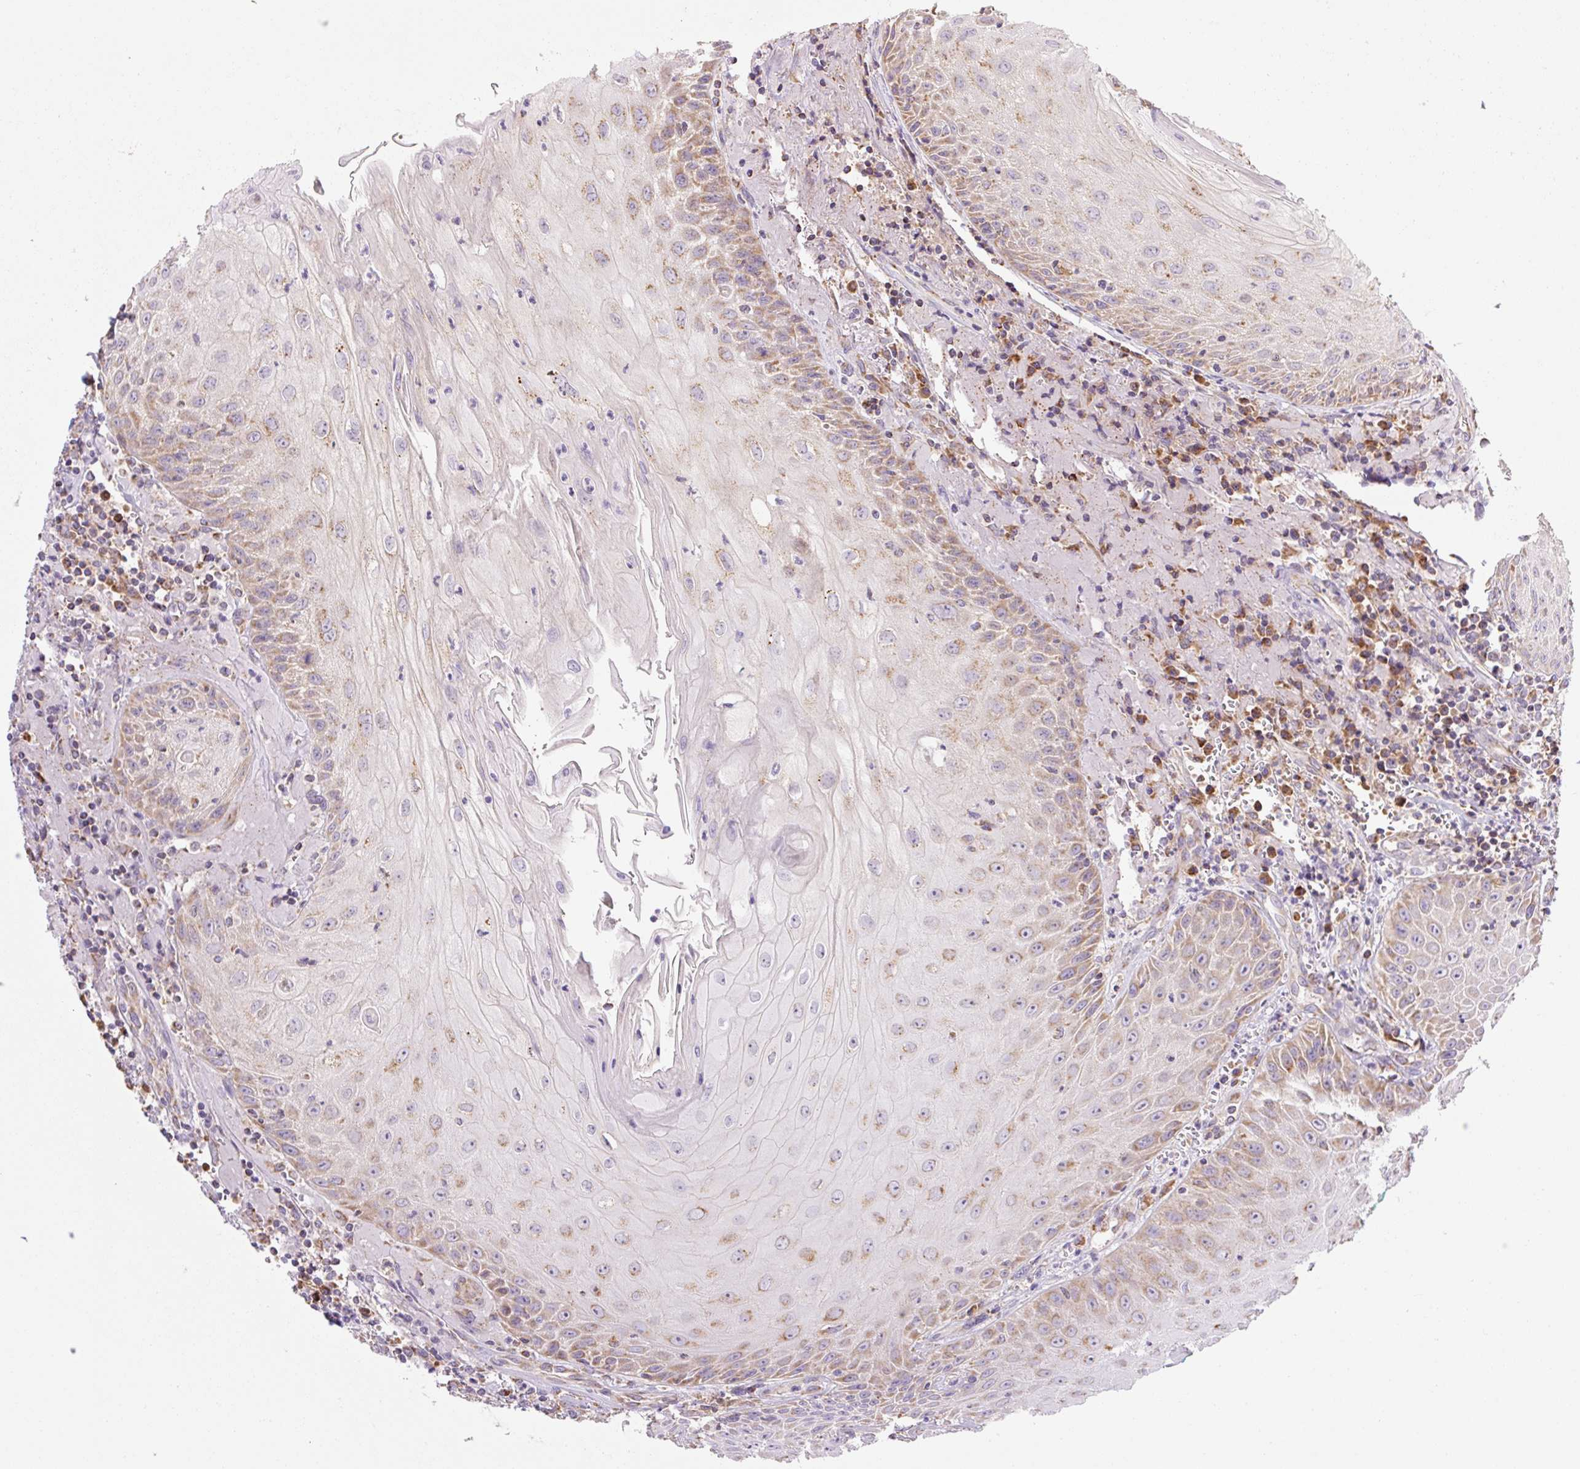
{"staining": {"intensity": "moderate", "quantity": "25%-75%", "location": "cytoplasmic/membranous"}, "tissue": "head and neck cancer", "cell_type": "Tumor cells", "image_type": "cancer", "snomed": [{"axis": "morphology", "description": "Normal tissue, NOS"}, {"axis": "morphology", "description": "Squamous cell carcinoma, NOS"}, {"axis": "topography", "description": "Oral tissue"}, {"axis": "topography", "description": "Head-Neck"}], "caption": "Moderate cytoplasmic/membranous protein staining is seen in about 25%-75% of tumor cells in squamous cell carcinoma (head and neck). (DAB IHC, brown staining for protein, blue staining for nuclei).", "gene": "GOSR2", "patient": {"sex": "female", "age": 70}}